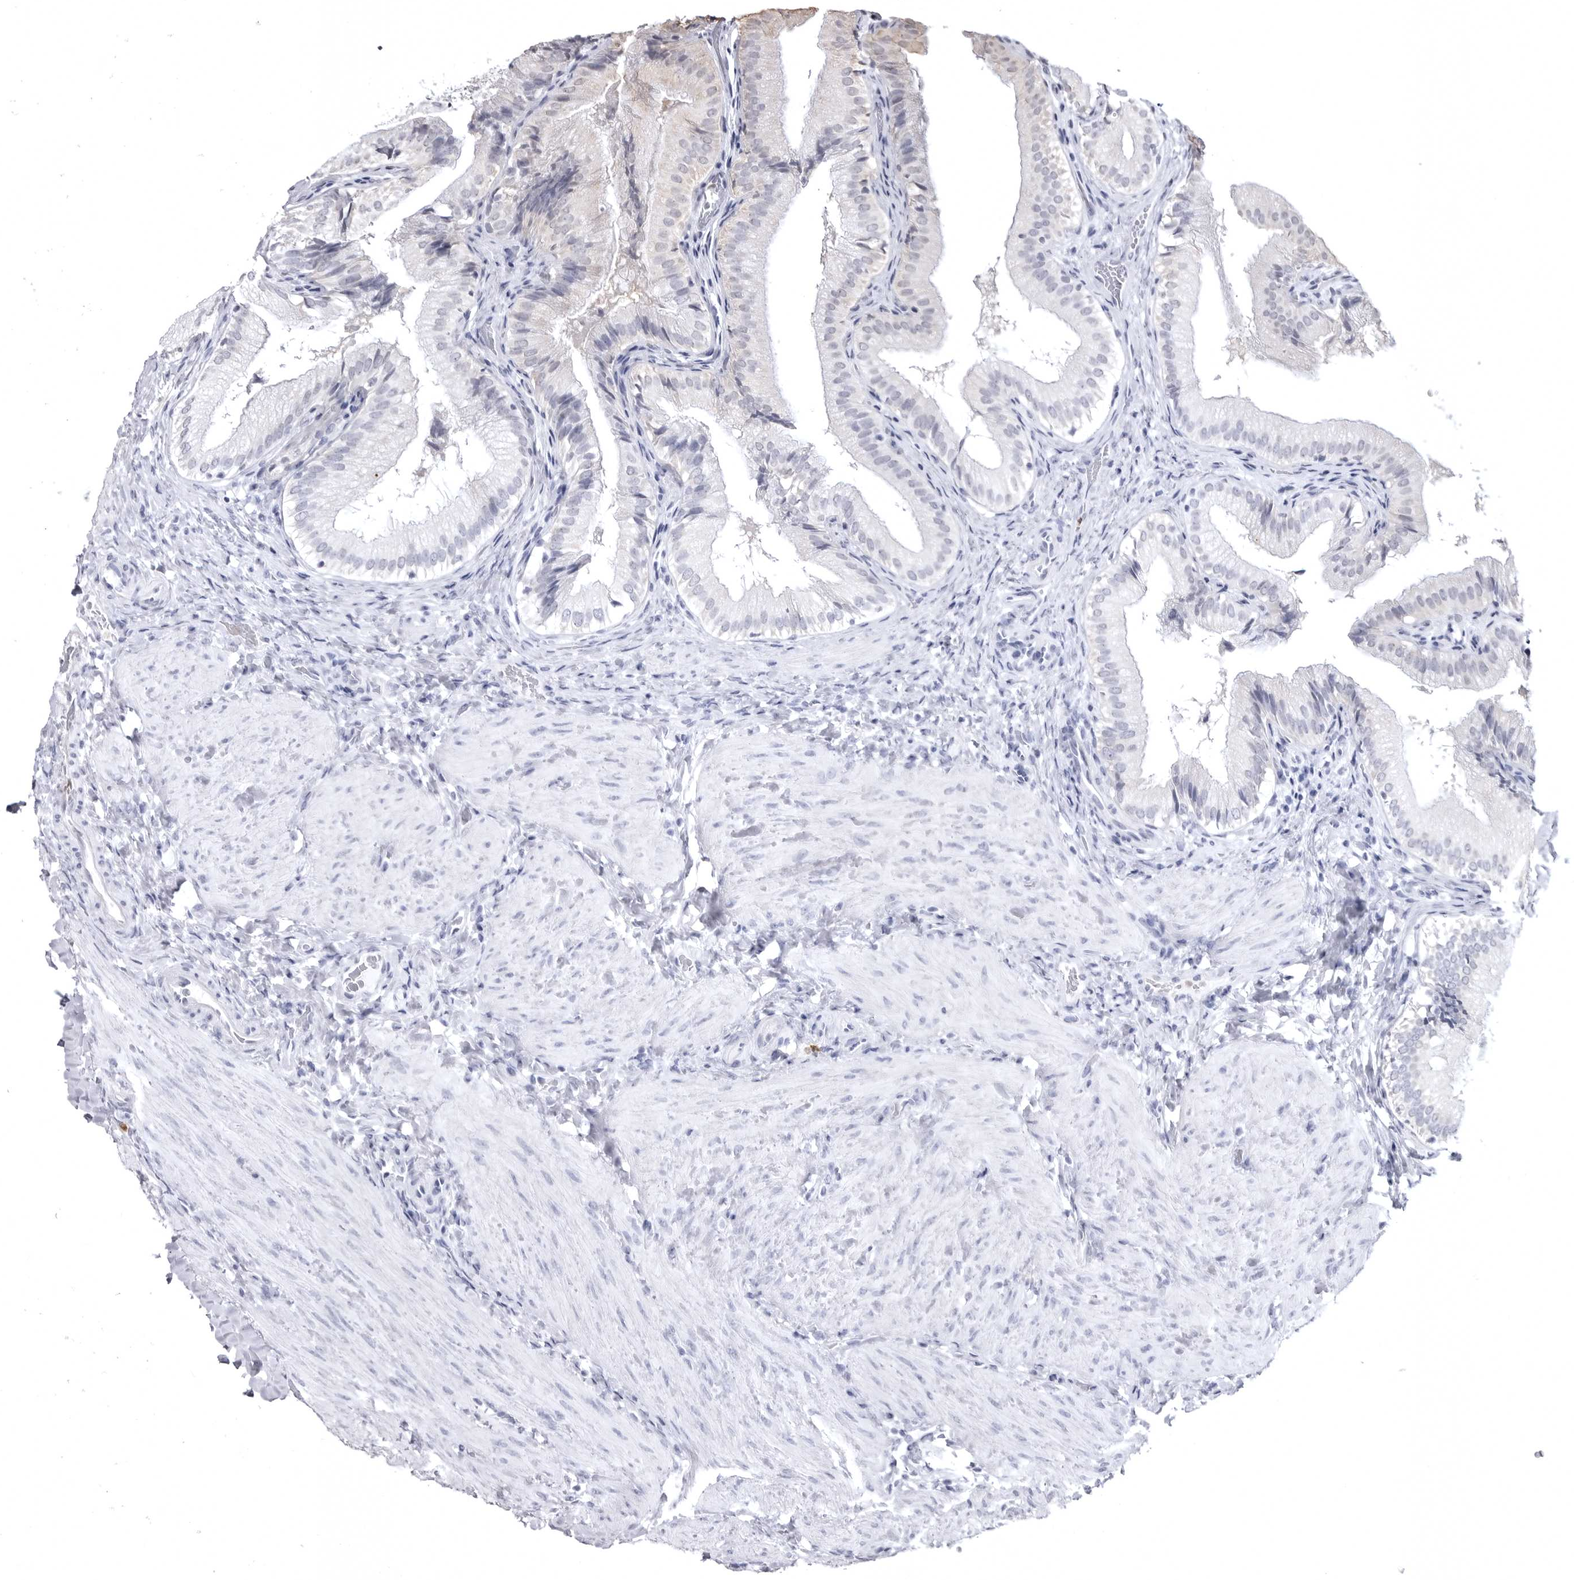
{"staining": {"intensity": "negative", "quantity": "none", "location": "none"}, "tissue": "gallbladder", "cell_type": "Glandular cells", "image_type": "normal", "snomed": [{"axis": "morphology", "description": "Normal tissue, NOS"}, {"axis": "topography", "description": "Gallbladder"}], "caption": "This image is of benign gallbladder stained with immunohistochemistry to label a protein in brown with the nuclei are counter-stained blue. There is no staining in glandular cells. (Stains: DAB immunohistochemistry (IHC) with hematoxylin counter stain, Microscopy: brightfield microscopy at high magnification).", "gene": "STAP2", "patient": {"sex": "female", "age": 30}}